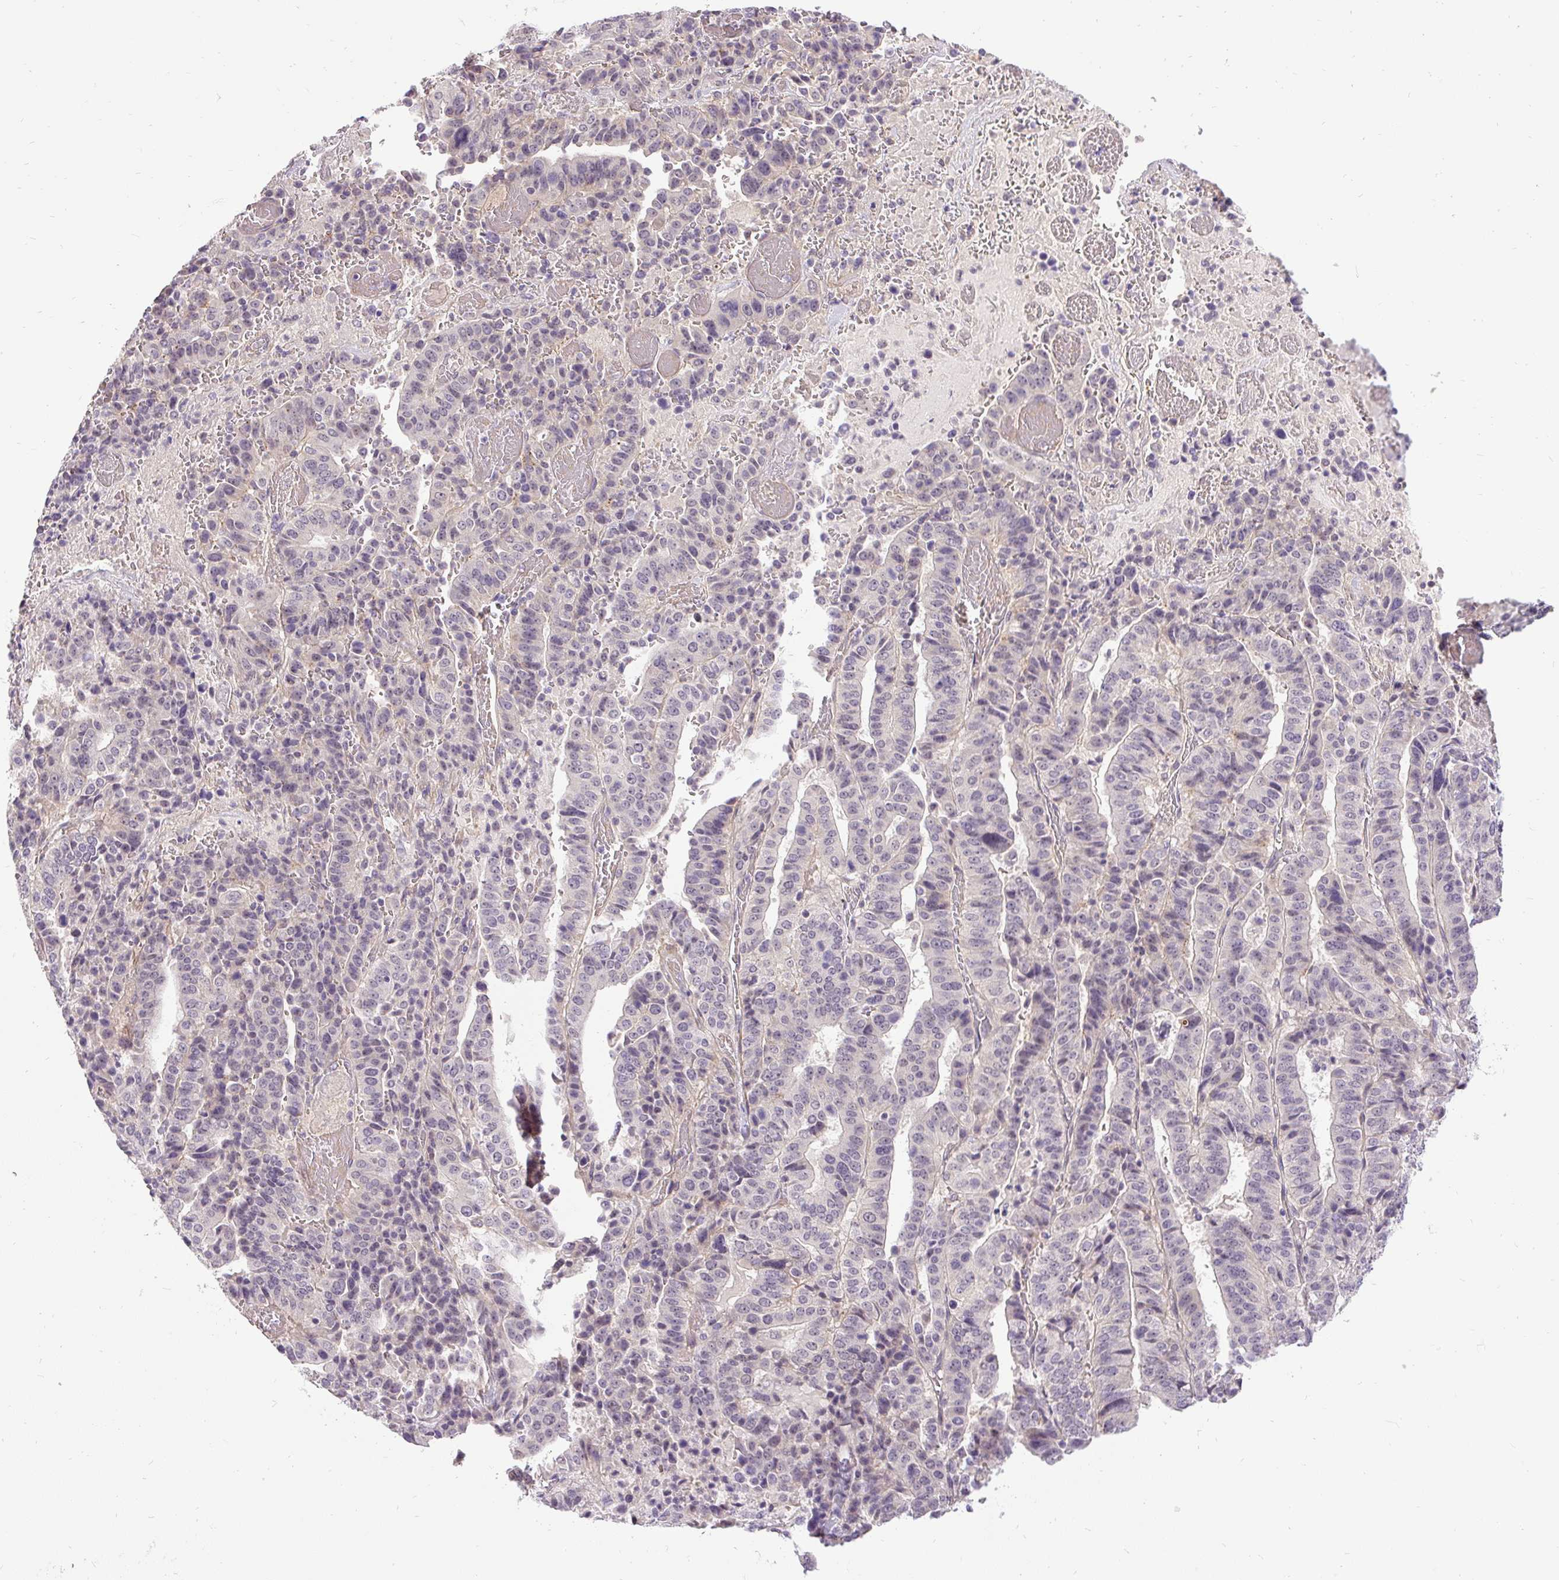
{"staining": {"intensity": "negative", "quantity": "none", "location": "none"}, "tissue": "stomach cancer", "cell_type": "Tumor cells", "image_type": "cancer", "snomed": [{"axis": "morphology", "description": "Adenocarcinoma, NOS"}, {"axis": "topography", "description": "Stomach"}], "caption": "High magnification brightfield microscopy of stomach adenocarcinoma stained with DAB (brown) and counterstained with hematoxylin (blue): tumor cells show no significant expression.", "gene": "FAM117B", "patient": {"sex": "male", "age": 48}}